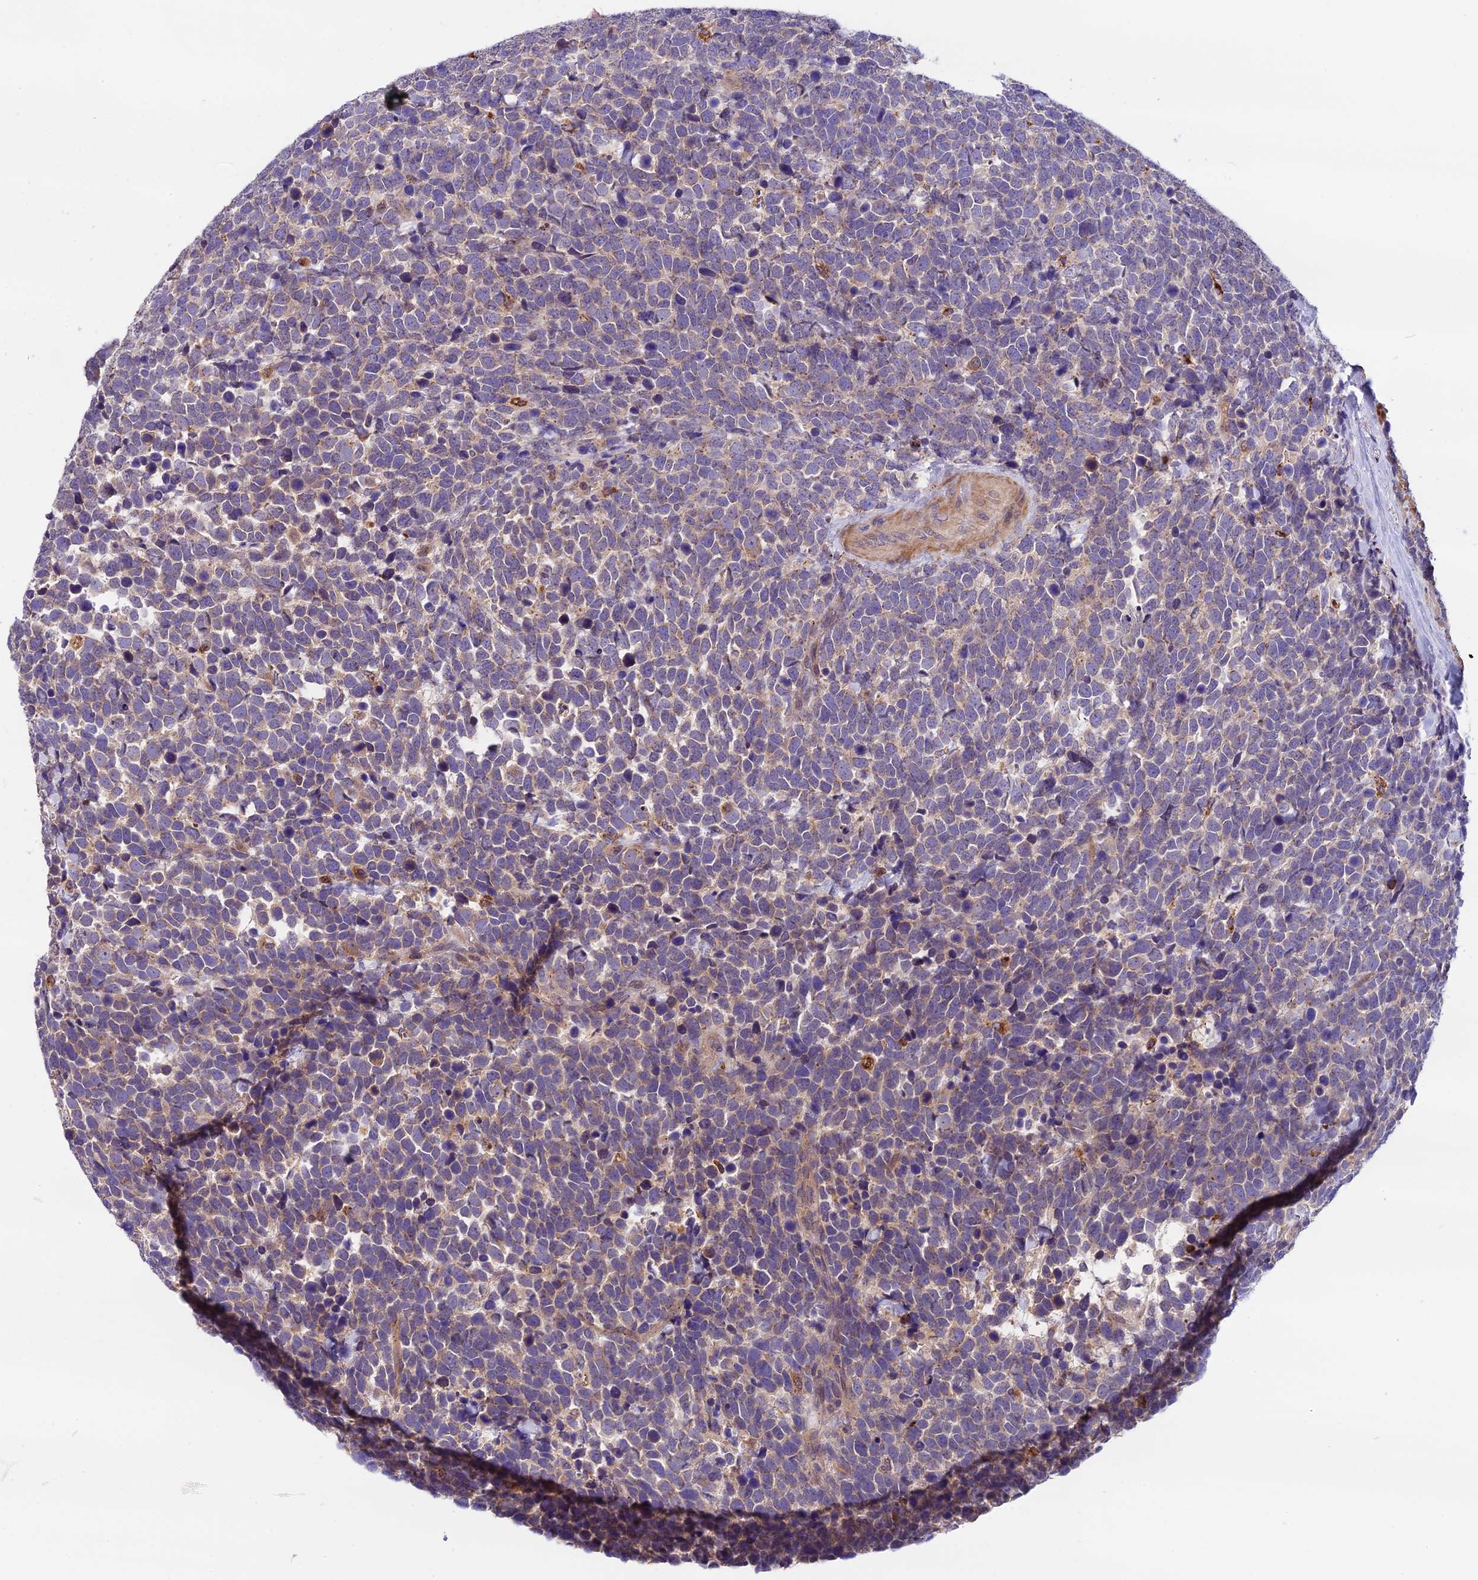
{"staining": {"intensity": "weak", "quantity": "<25%", "location": "cytoplasmic/membranous"}, "tissue": "urothelial cancer", "cell_type": "Tumor cells", "image_type": "cancer", "snomed": [{"axis": "morphology", "description": "Urothelial carcinoma, High grade"}, {"axis": "topography", "description": "Urinary bladder"}], "caption": "Immunohistochemical staining of human urothelial cancer shows no significant expression in tumor cells.", "gene": "COPE", "patient": {"sex": "female", "age": 82}}